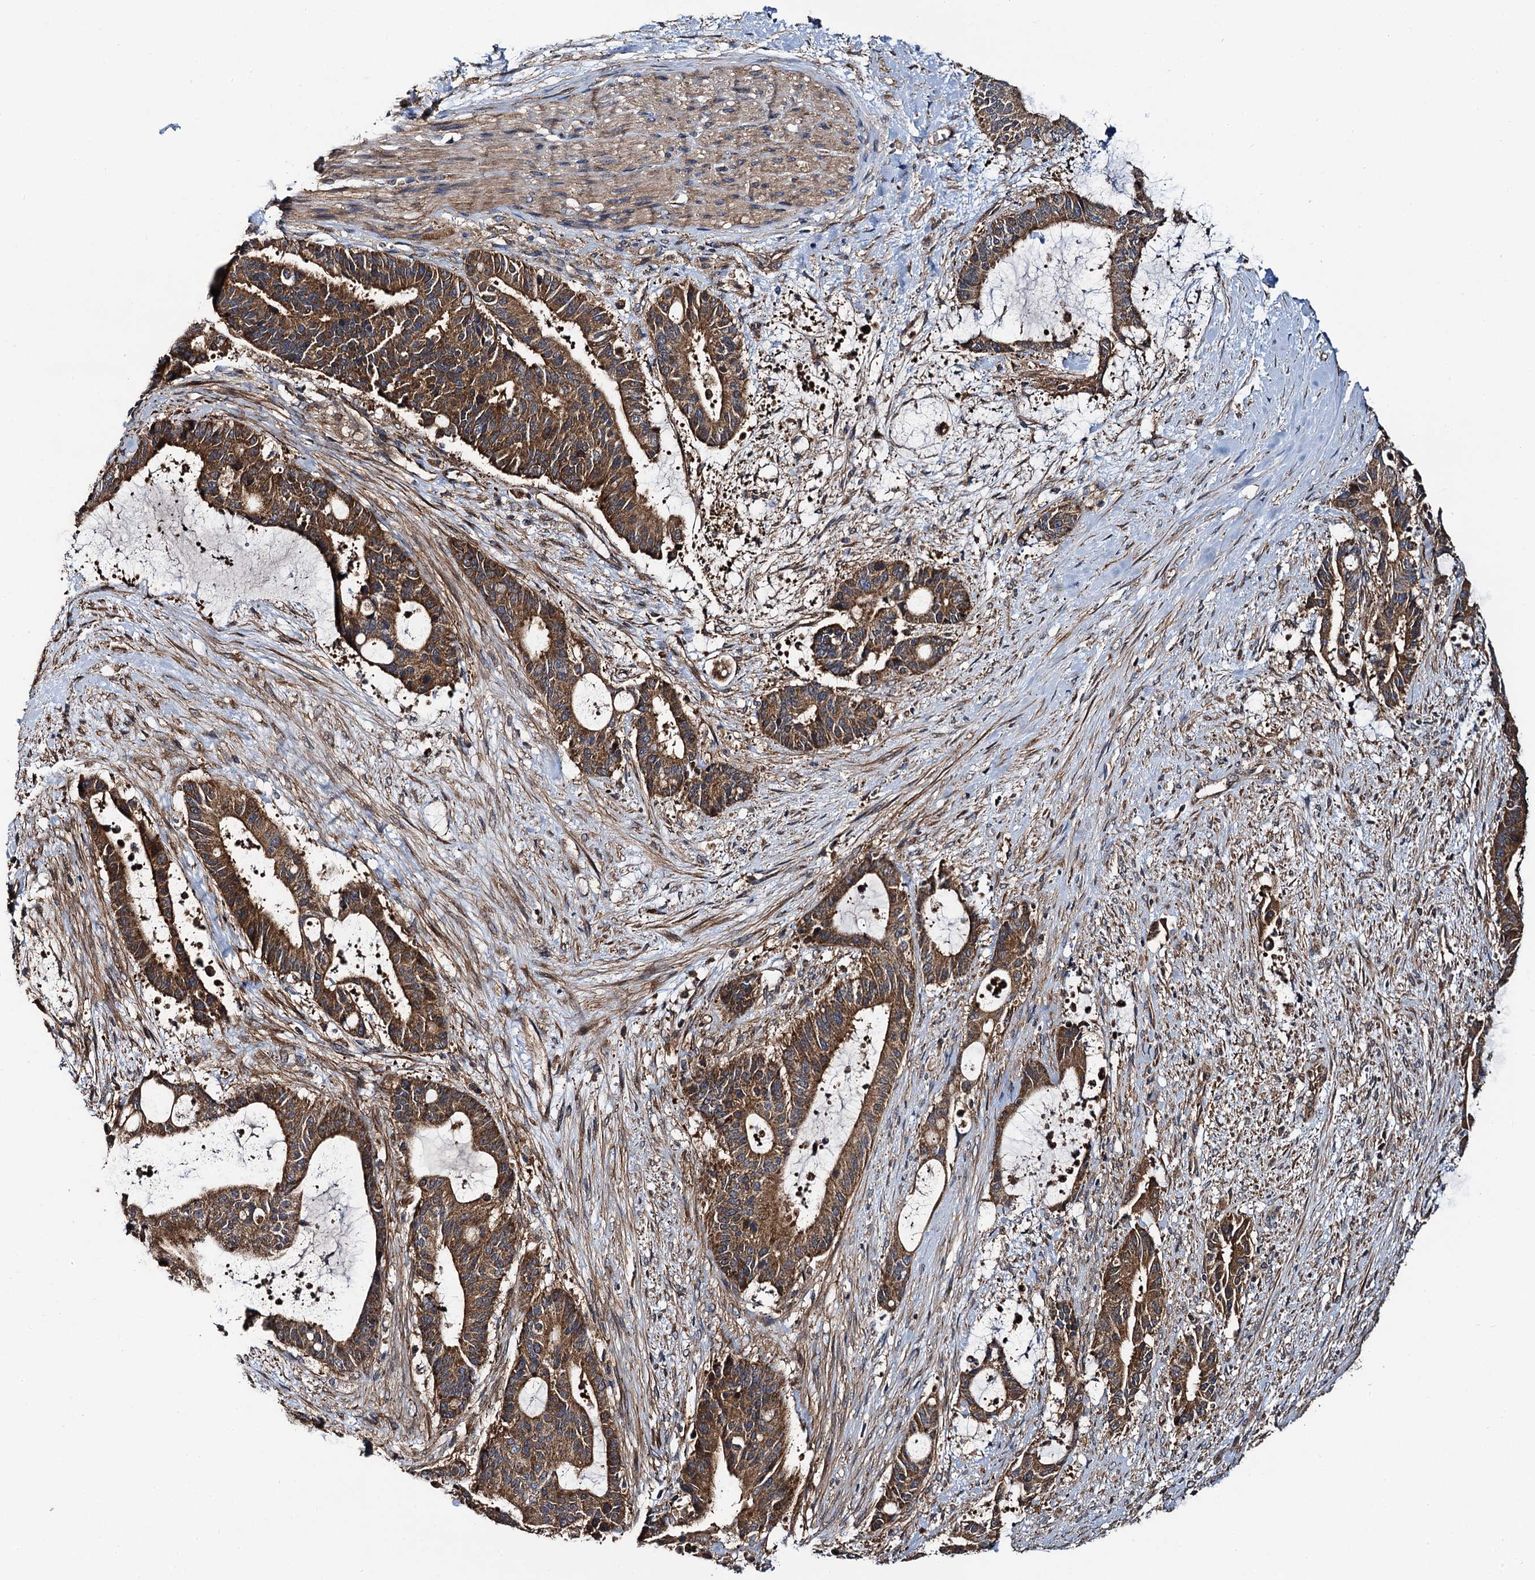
{"staining": {"intensity": "strong", "quantity": ">75%", "location": "cytoplasmic/membranous"}, "tissue": "liver cancer", "cell_type": "Tumor cells", "image_type": "cancer", "snomed": [{"axis": "morphology", "description": "Normal tissue, NOS"}, {"axis": "morphology", "description": "Cholangiocarcinoma"}, {"axis": "topography", "description": "Liver"}, {"axis": "topography", "description": "Peripheral nerve tissue"}], "caption": "A brown stain labels strong cytoplasmic/membranous positivity of a protein in human liver cancer (cholangiocarcinoma) tumor cells.", "gene": "NEK1", "patient": {"sex": "female", "age": 73}}